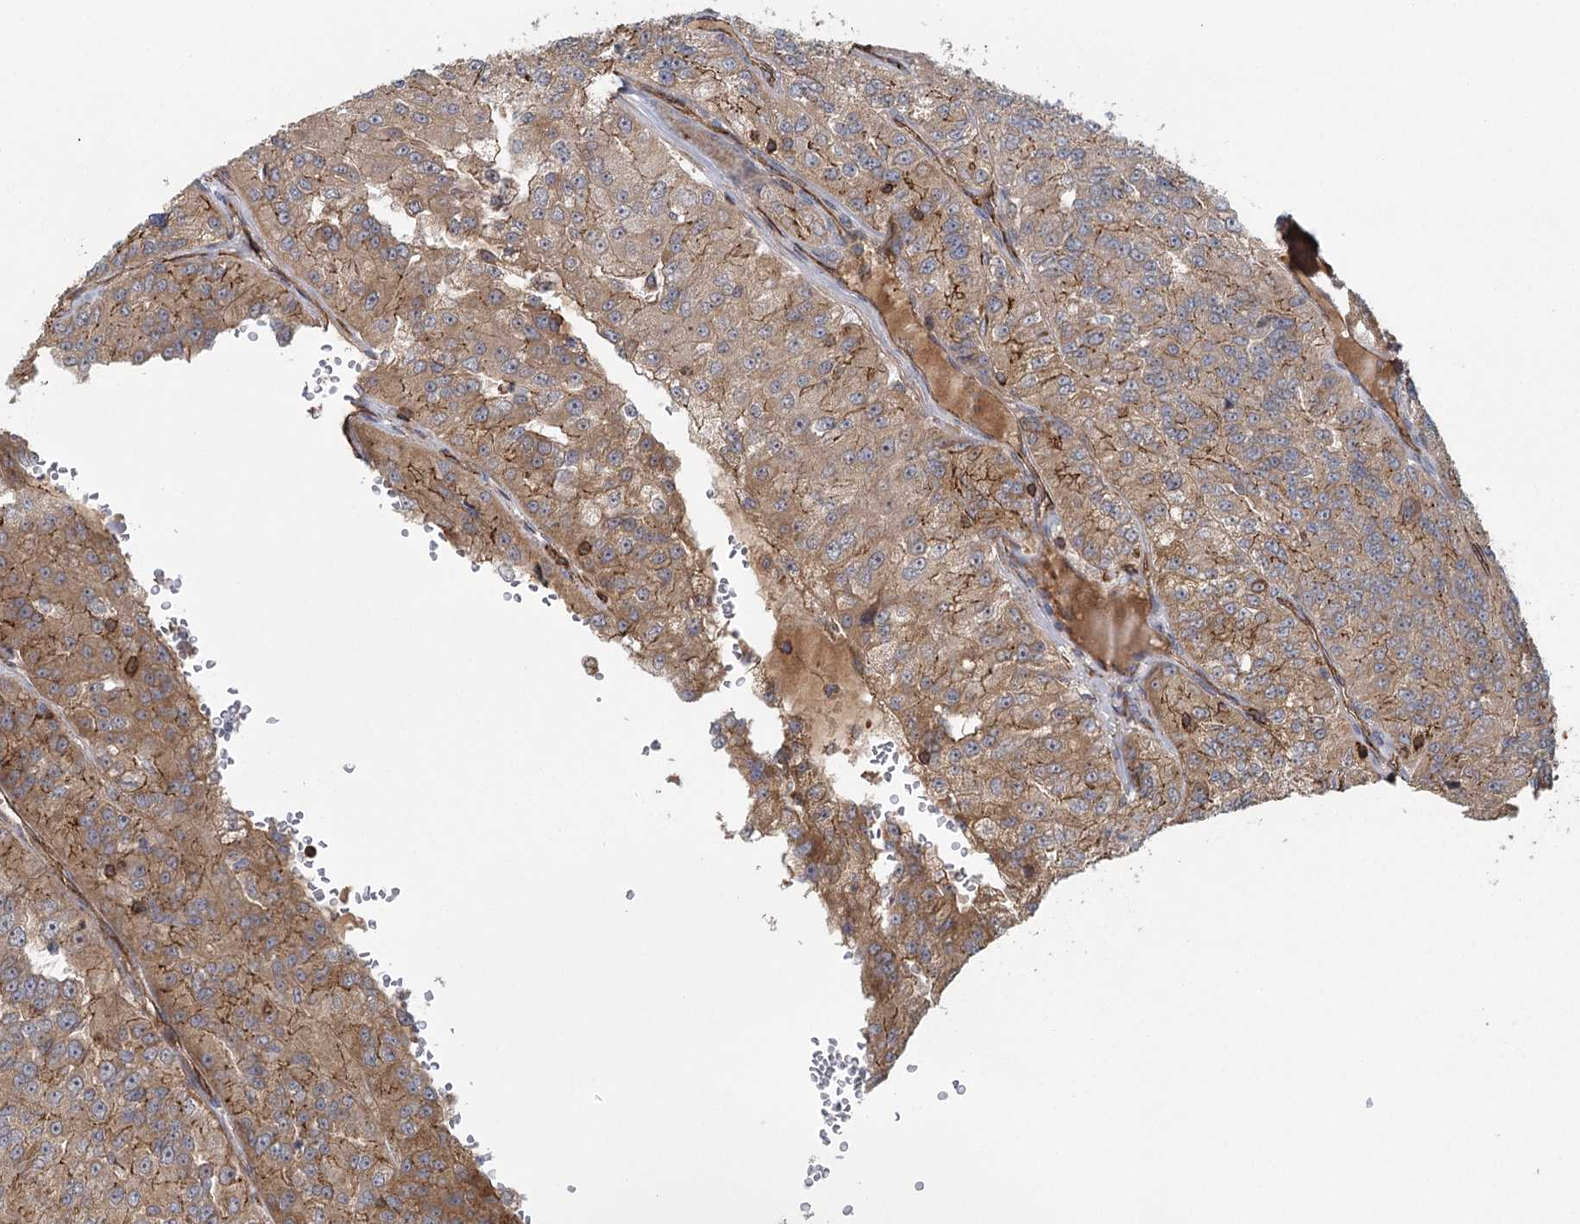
{"staining": {"intensity": "moderate", "quantity": ">75%", "location": "cytoplasmic/membranous"}, "tissue": "renal cancer", "cell_type": "Tumor cells", "image_type": "cancer", "snomed": [{"axis": "morphology", "description": "Adenocarcinoma, NOS"}, {"axis": "topography", "description": "Kidney"}], "caption": "Protein positivity by immunohistochemistry demonstrates moderate cytoplasmic/membranous expression in approximately >75% of tumor cells in renal cancer (adenocarcinoma).", "gene": "PLEKHA7", "patient": {"sex": "female", "age": 63}}